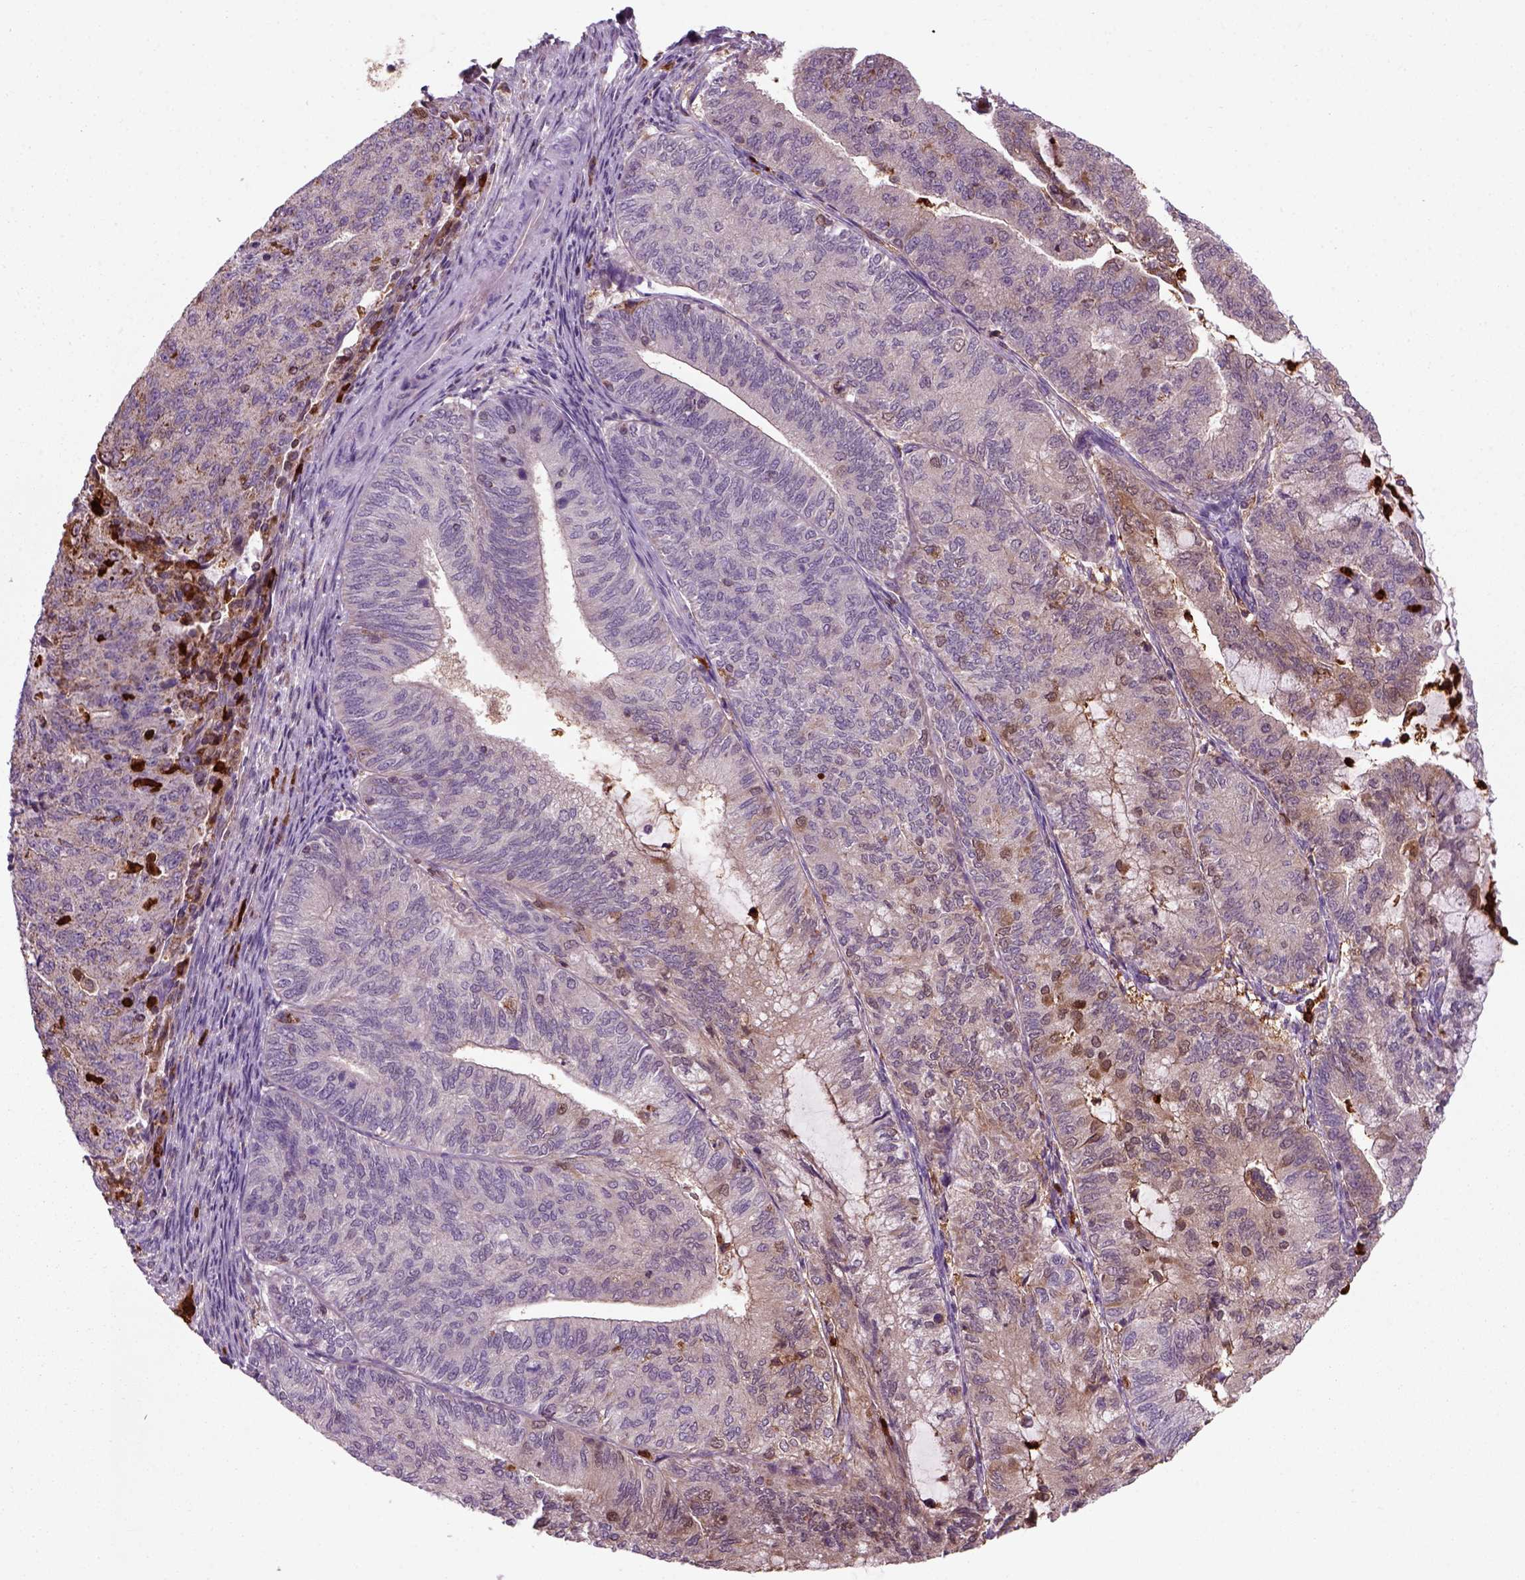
{"staining": {"intensity": "moderate", "quantity": "<25%", "location": "cytoplasmic/membranous"}, "tissue": "endometrial cancer", "cell_type": "Tumor cells", "image_type": "cancer", "snomed": [{"axis": "morphology", "description": "Adenocarcinoma, NOS"}, {"axis": "topography", "description": "Endometrium"}], "caption": "Moderate cytoplasmic/membranous protein positivity is present in approximately <25% of tumor cells in adenocarcinoma (endometrial).", "gene": "NUDT16L1", "patient": {"sex": "female", "age": 82}}